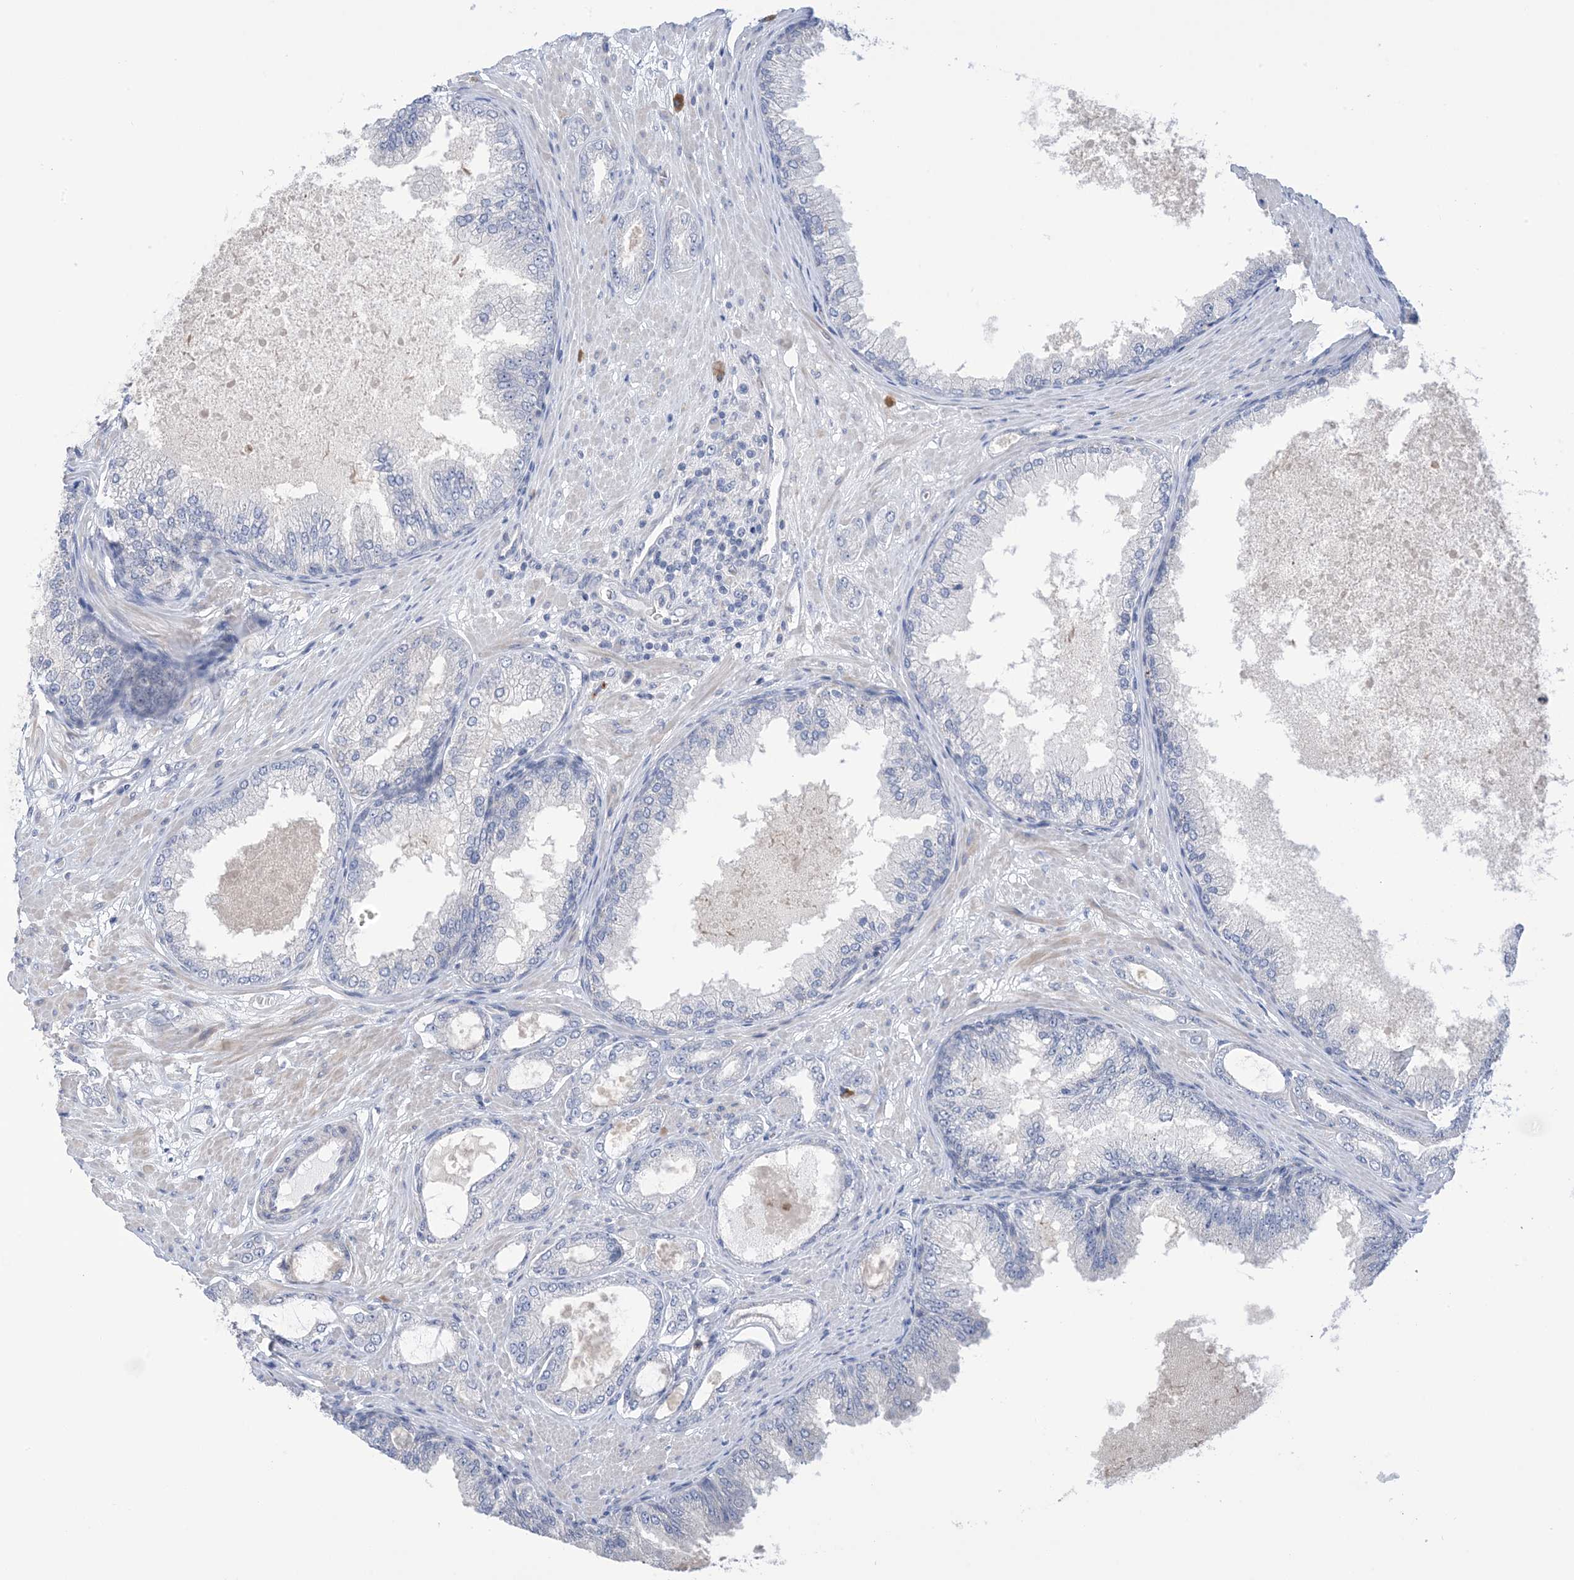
{"staining": {"intensity": "negative", "quantity": "none", "location": "none"}, "tissue": "prostate cancer", "cell_type": "Tumor cells", "image_type": "cancer", "snomed": [{"axis": "morphology", "description": "Adenocarcinoma, Low grade"}, {"axis": "topography", "description": "Prostate"}], "caption": "Immunohistochemistry micrograph of prostate cancer stained for a protein (brown), which exhibits no expression in tumor cells. (Stains: DAB (3,3'-diaminobenzidine) immunohistochemistry (IHC) with hematoxylin counter stain, Microscopy: brightfield microscopy at high magnification).", "gene": "TTYH1", "patient": {"sex": "male", "age": 63}}